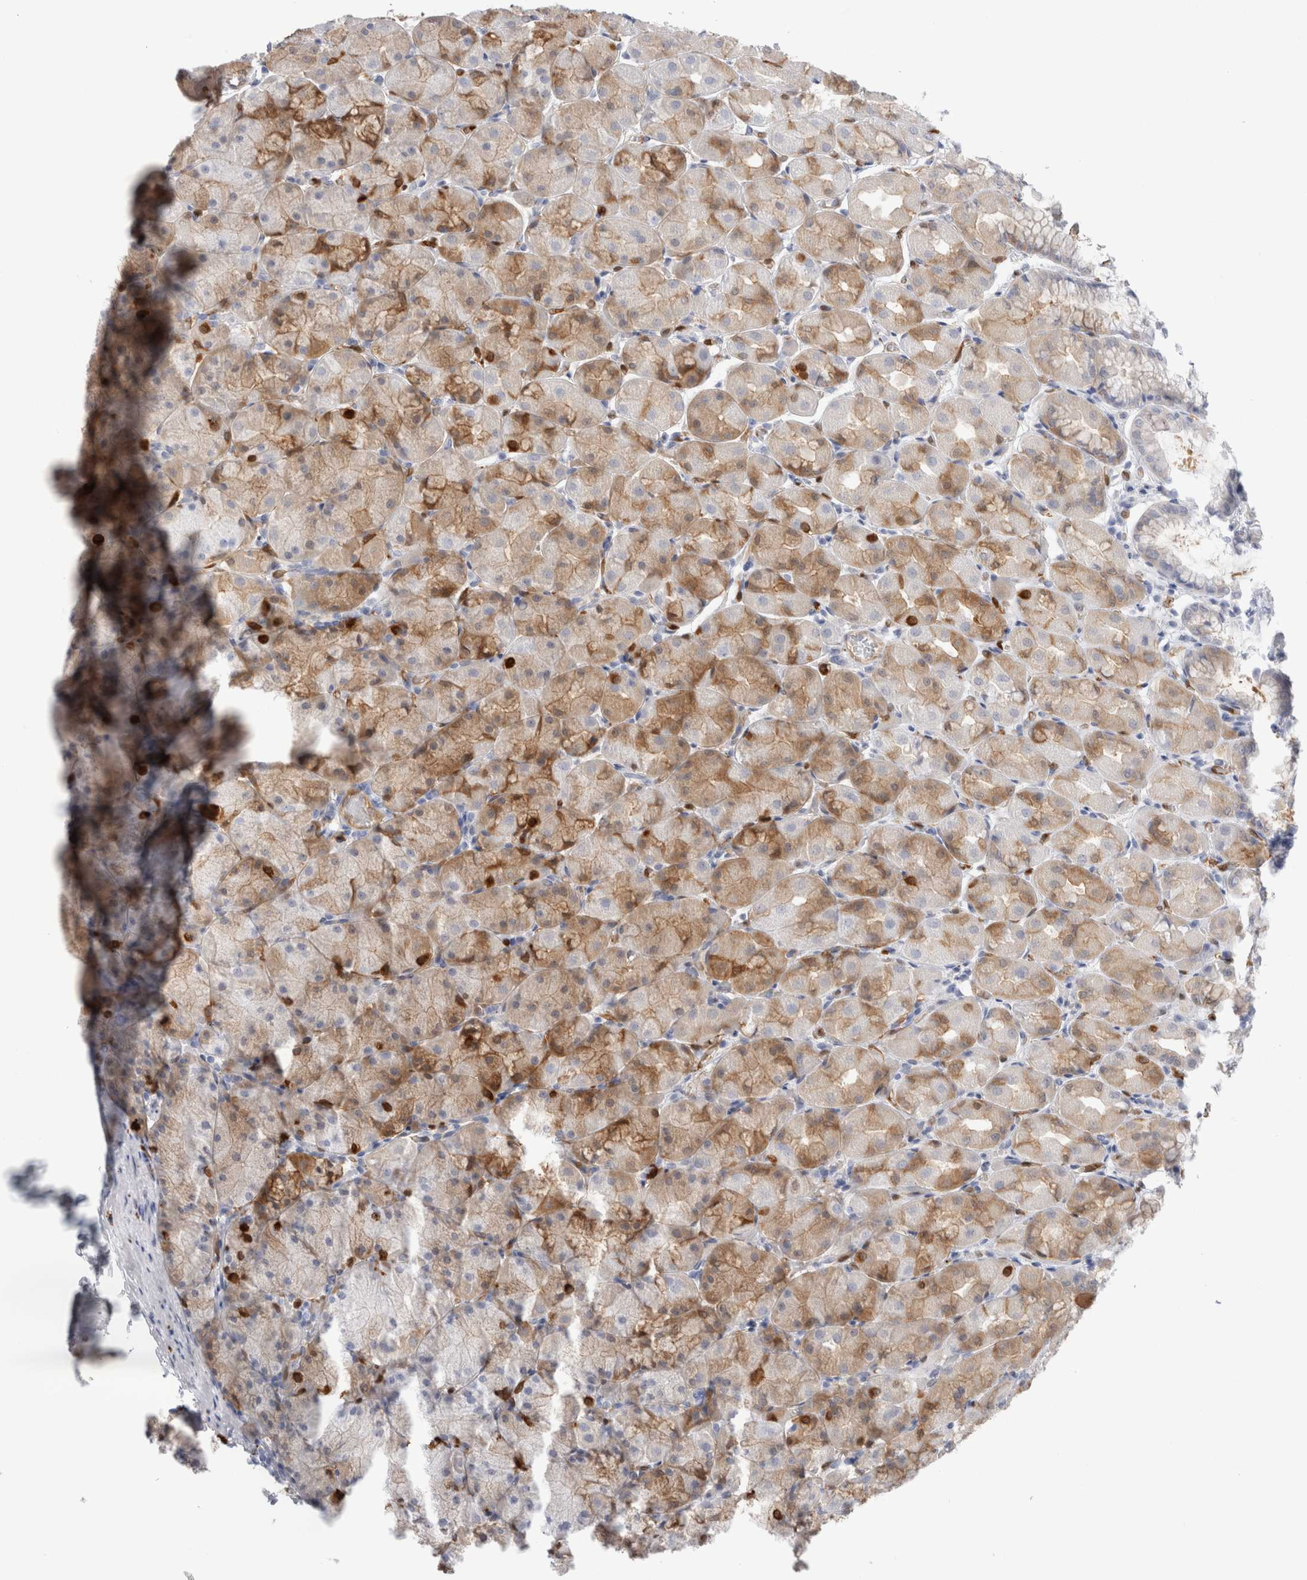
{"staining": {"intensity": "strong", "quantity": "<25%", "location": "cytoplasmic/membranous"}, "tissue": "stomach", "cell_type": "Glandular cells", "image_type": "normal", "snomed": [{"axis": "morphology", "description": "Normal tissue, NOS"}, {"axis": "topography", "description": "Stomach, upper"}], "caption": "Immunohistochemical staining of benign stomach demonstrates <25% levels of strong cytoplasmic/membranous protein expression in approximately <25% of glandular cells. (DAB IHC, brown staining for protein, blue staining for nuclei).", "gene": "NAPEPLD", "patient": {"sex": "female", "age": 56}}